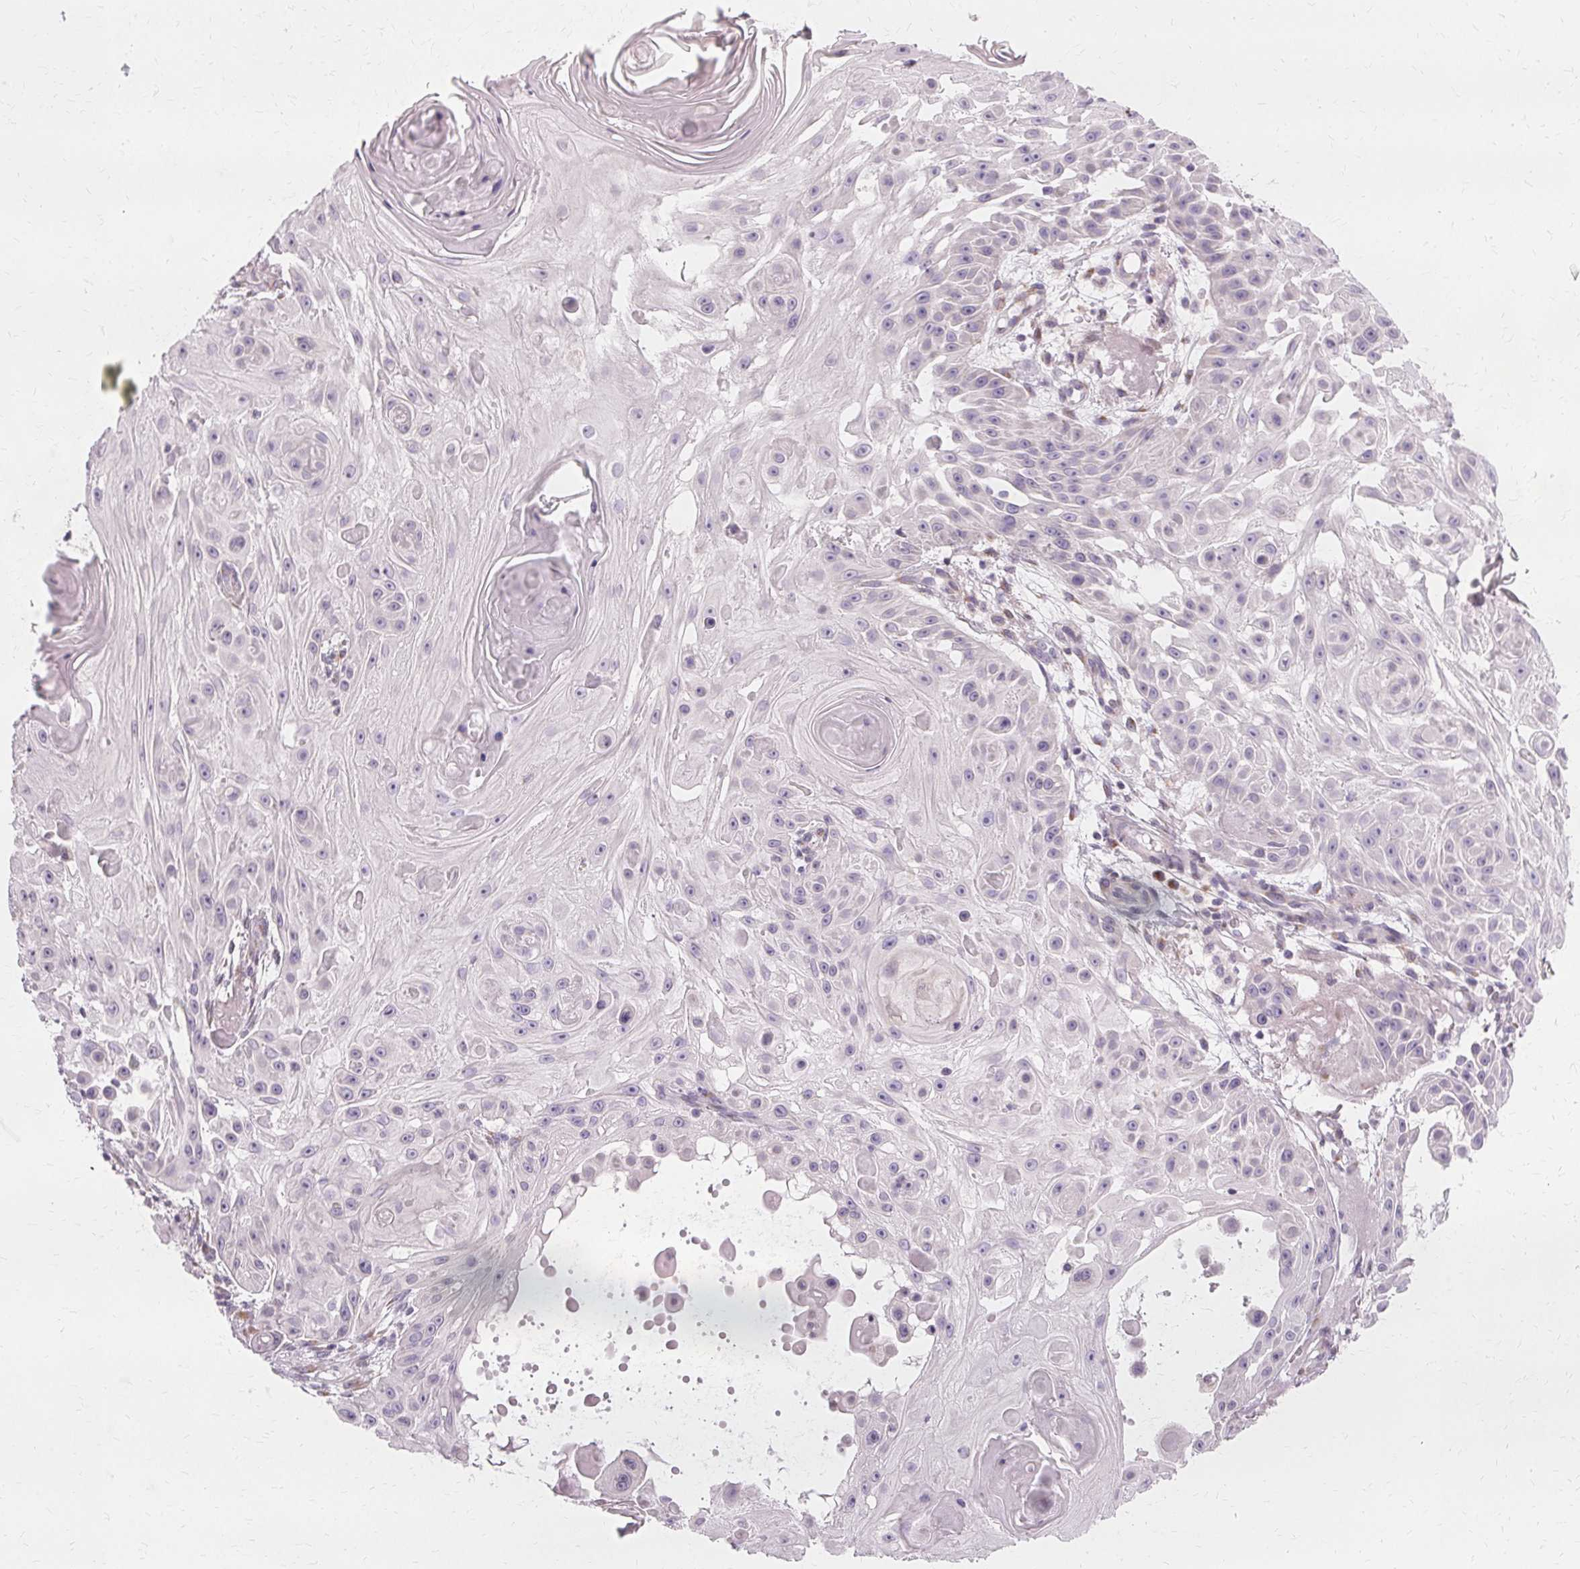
{"staining": {"intensity": "negative", "quantity": "none", "location": "none"}, "tissue": "skin cancer", "cell_type": "Tumor cells", "image_type": "cancer", "snomed": [{"axis": "morphology", "description": "Squamous cell carcinoma, NOS"}, {"axis": "topography", "description": "Skin"}], "caption": "DAB (3,3'-diaminobenzidine) immunohistochemical staining of human skin squamous cell carcinoma reveals no significant positivity in tumor cells.", "gene": "FCRL3", "patient": {"sex": "male", "age": 91}}